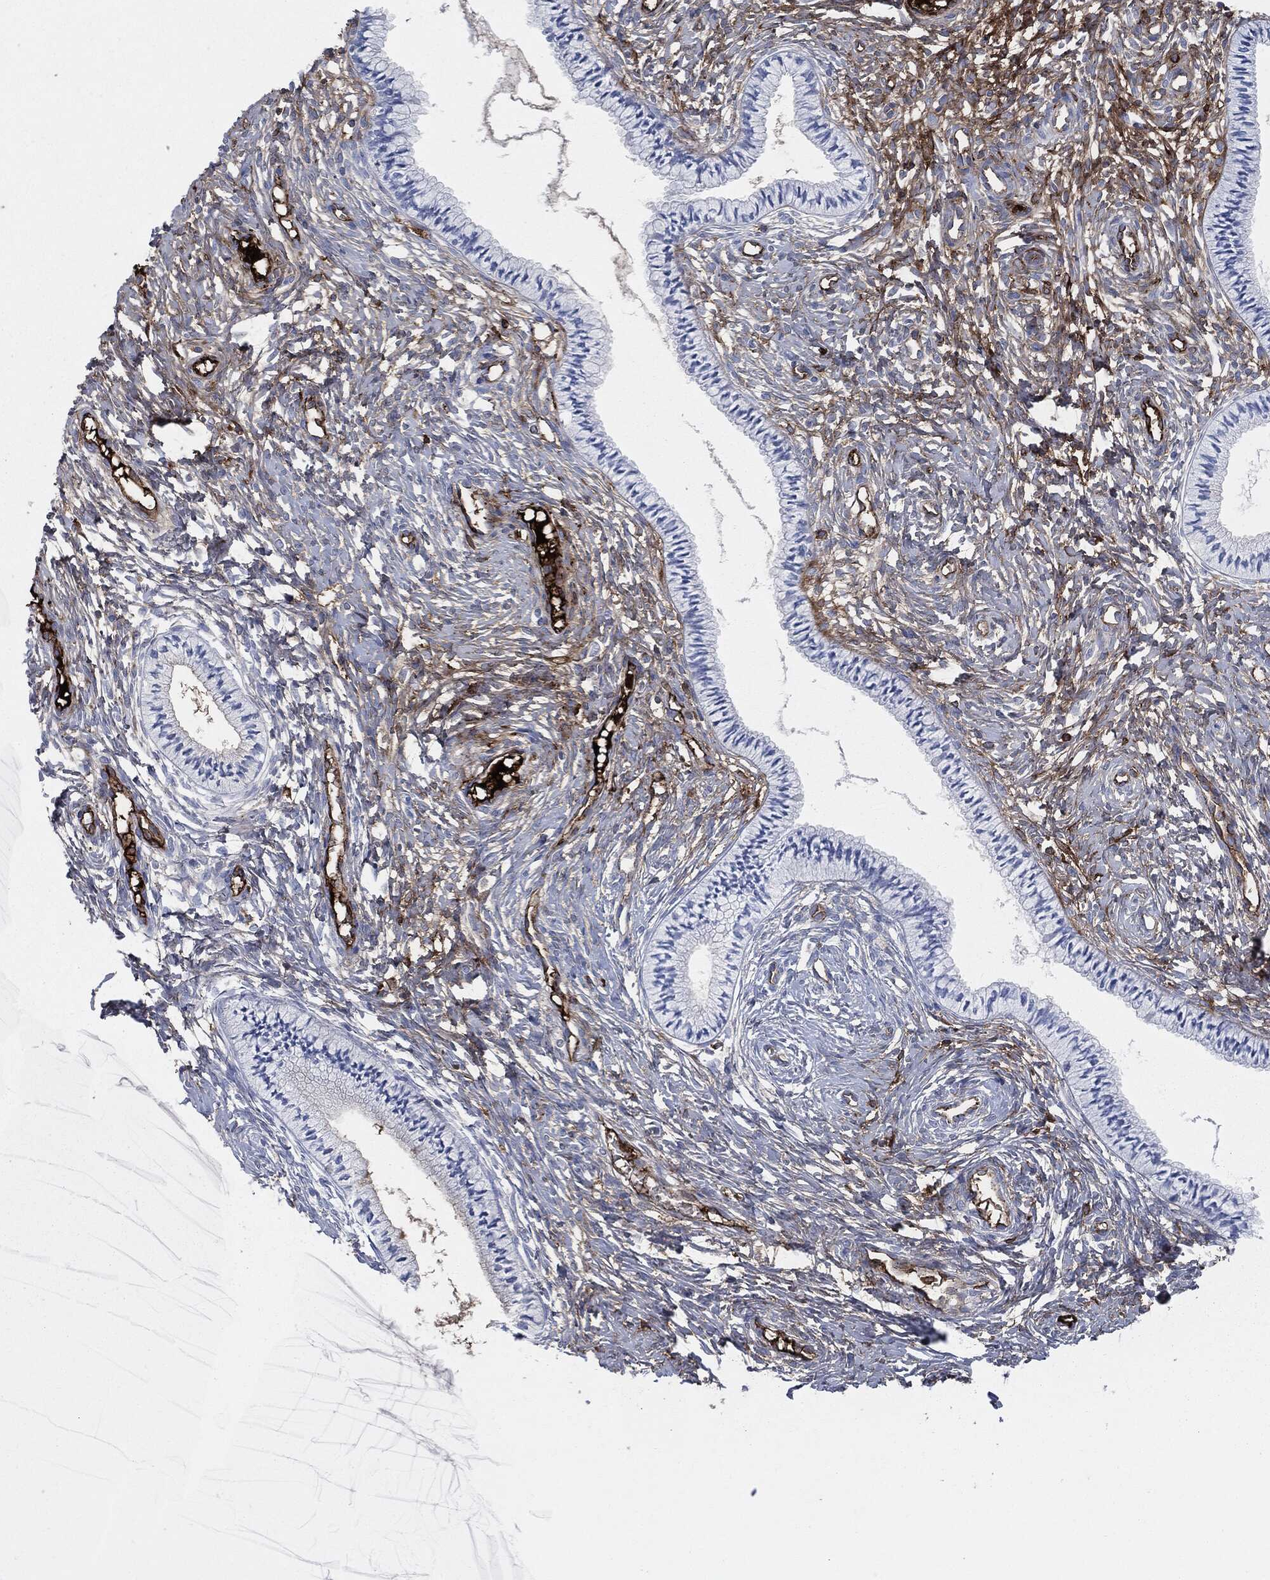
{"staining": {"intensity": "negative", "quantity": "none", "location": "none"}, "tissue": "cervix", "cell_type": "Glandular cells", "image_type": "normal", "snomed": [{"axis": "morphology", "description": "Normal tissue, NOS"}, {"axis": "topography", "description": "Cervix"}], "caption": "IHC of normal cervix shows no staining in glandular cells.", "gene": "APOB", "patient": {"sex": "female", "age": 39}}